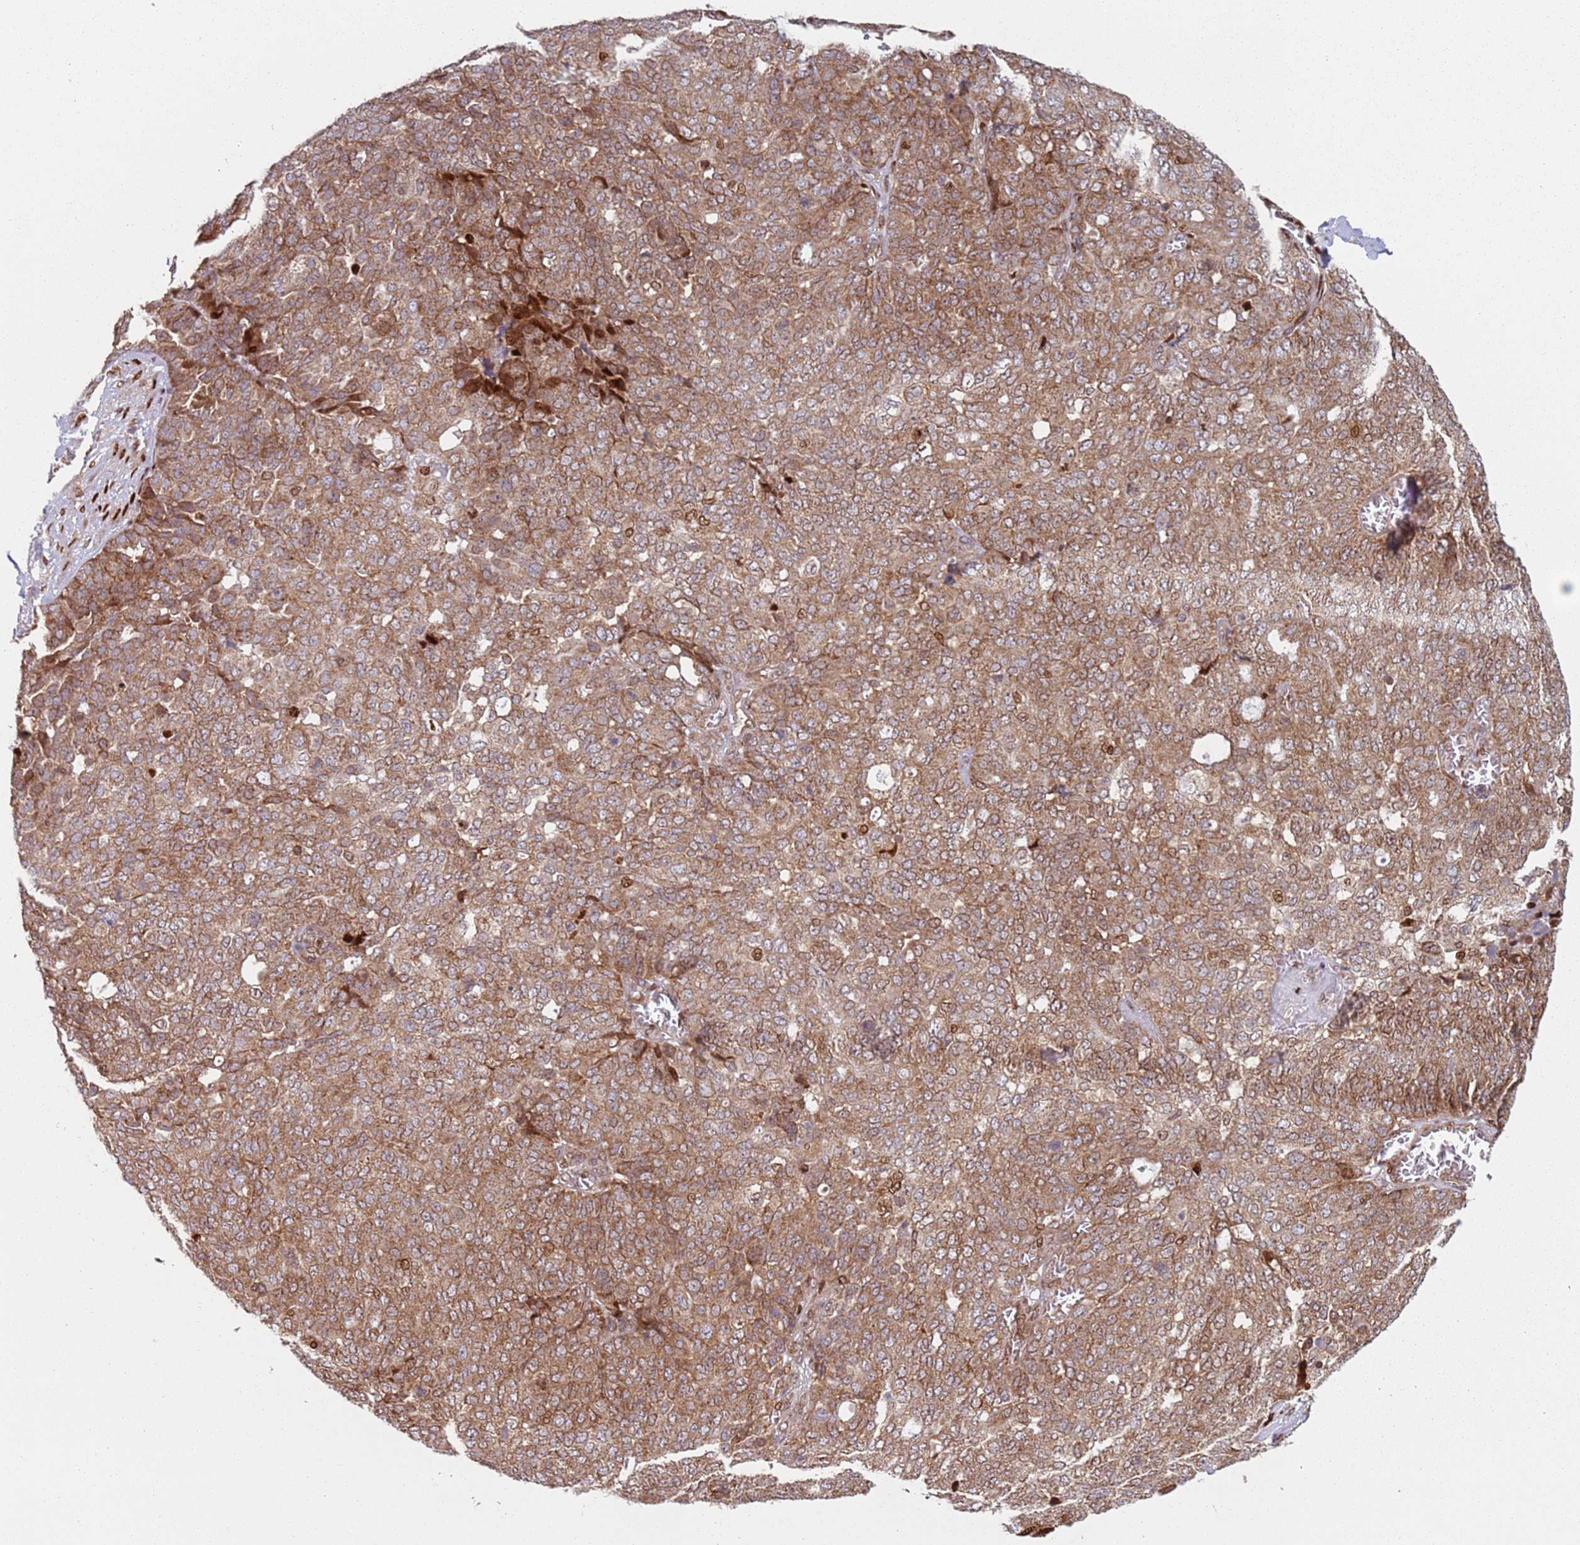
{"staining": {"intensity": "moderate", "quantity": ">75%", "location": "cytoplasmic/membranous,nuclear"}, "tissue": "ovarian cancer", "cell_type": "Tumor cells", "image_type": "cancer", "snomed": [{"axis": "morphology", "description": "Cystadenocarcinoma, serous, NOS"}, {"axis": "topography", "description": "Soft tissue"}, {"axis": "topography", "description": "Ovary"}], "caption": "Approximately >75% of tumor cells in ovarian cancer (serous cystadenocarcinoma) reveal moderate cytoplasmic/membranous and nuclear protein expression as visualized by brown immunohistochemical staining.", "gene": "HNRNPLL", "patient": {"sex": "female", "age": 57}}